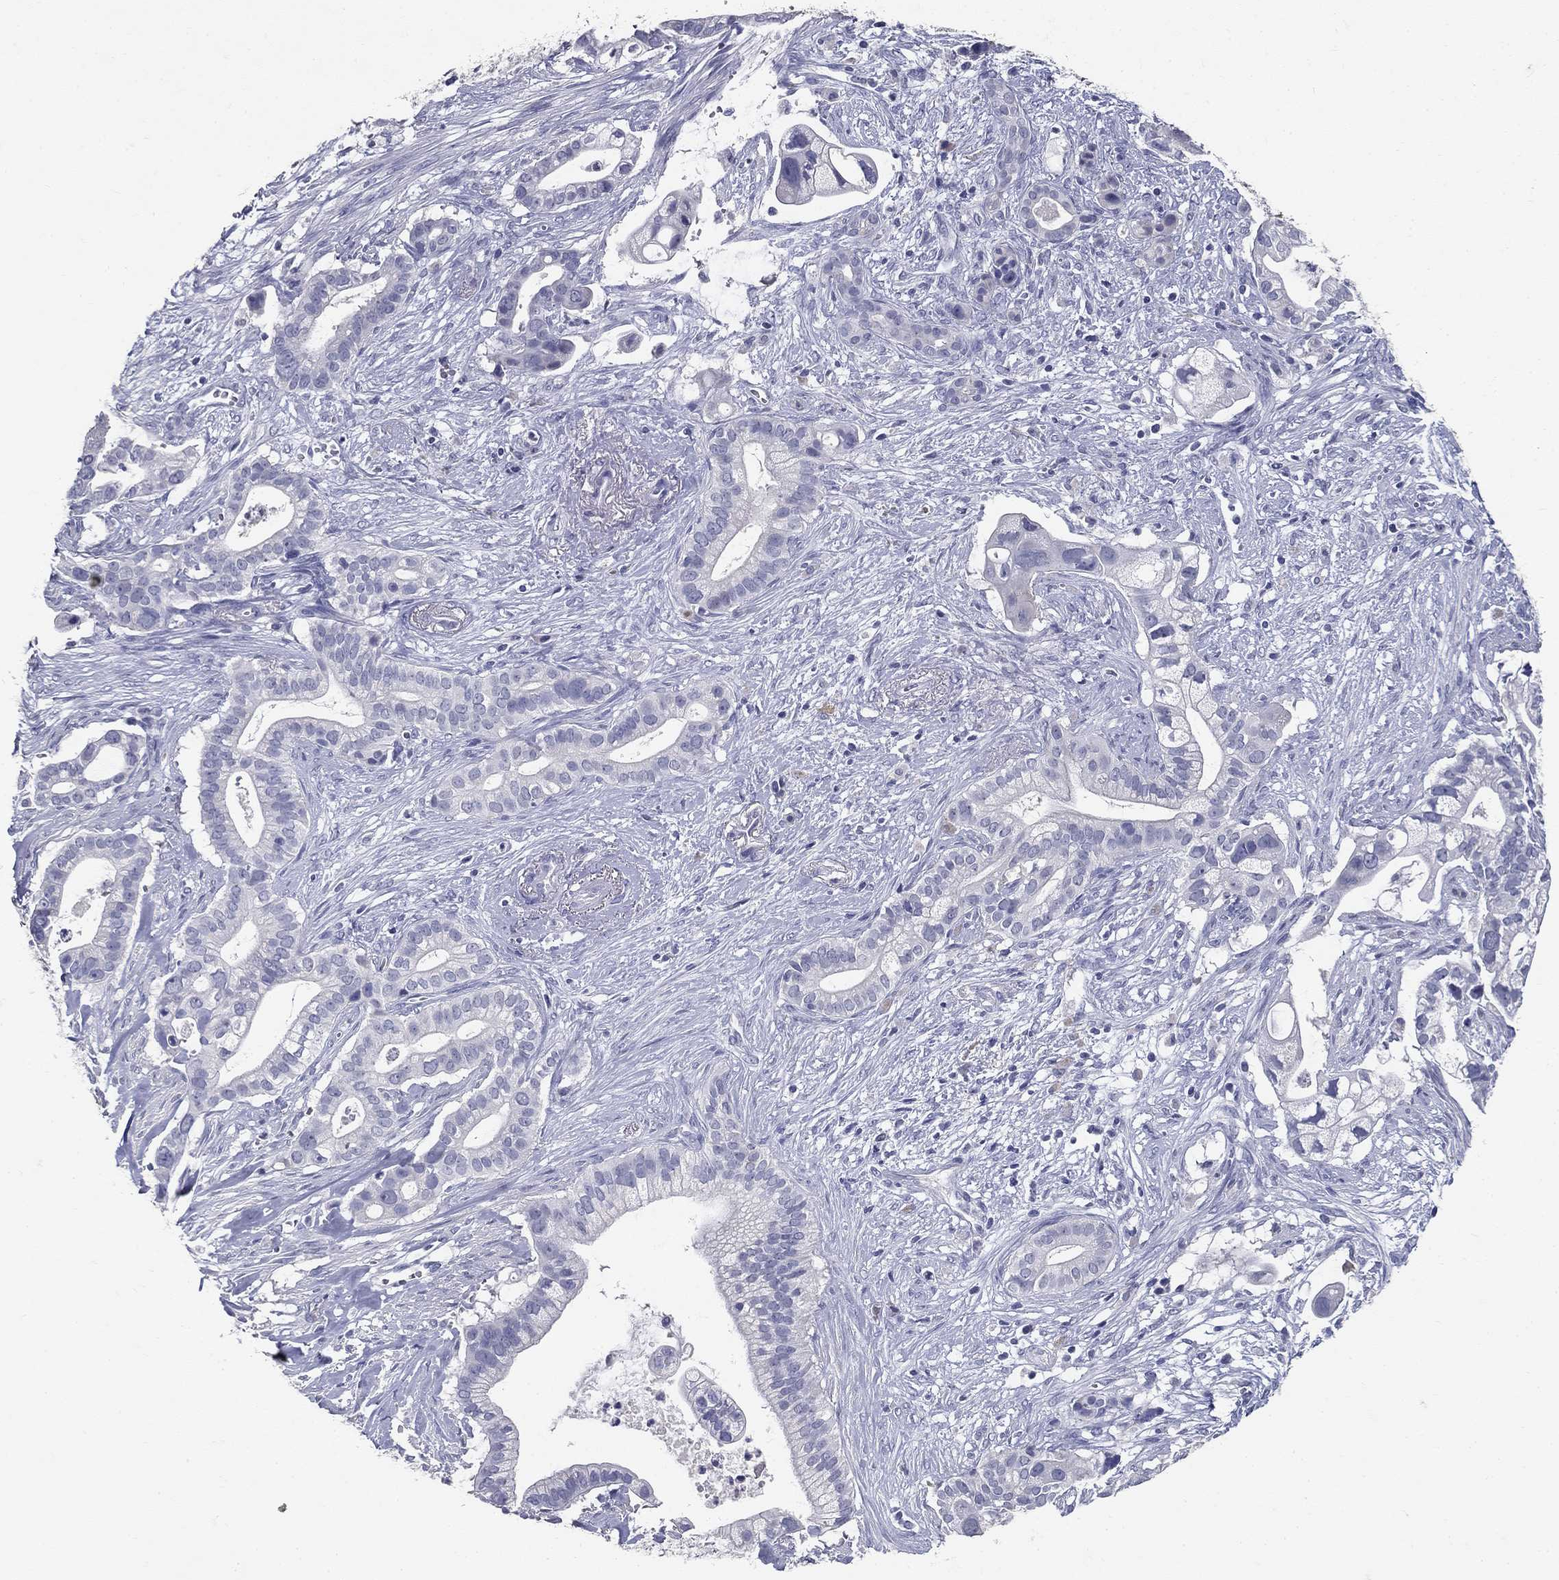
{"staining": {"intensity": "negative", "quantity": "none", "location": "none"}, "tissue": "pancreatic cancer", "cell_type": "Tumor cells", "image_type": "cancer", "snomed": [{"axis": "morphology", "description": "Adenocarcinoma, NOS"}, {"axis": "topography", "description": "Pancreas"}], "caption": "There is no significant staining in tumor cells of pancreatic cancer (adenocarcinoma).", "gene": "POMC", "patient": {"sex": "male", "age": 61}}